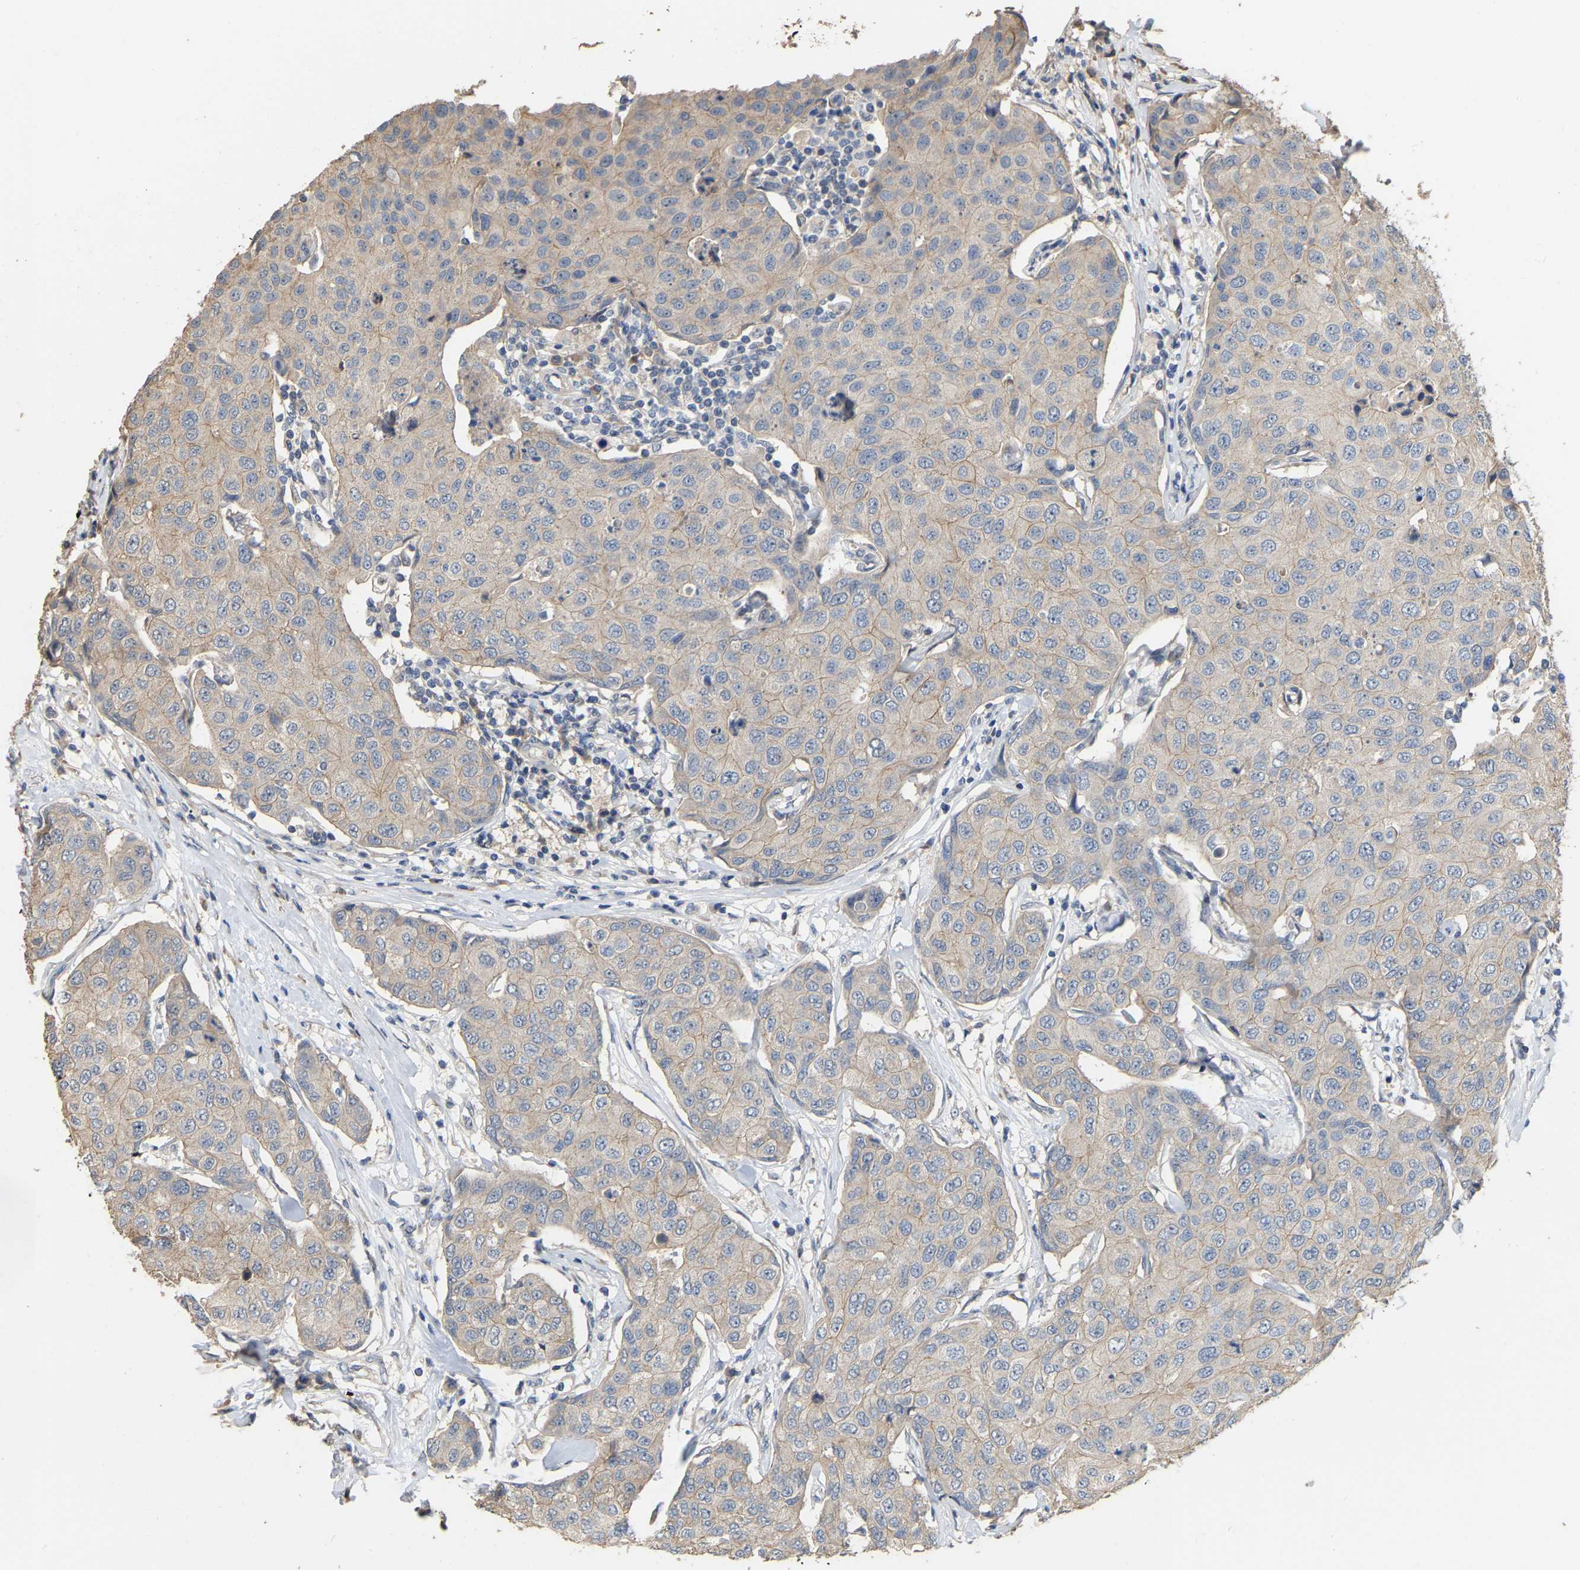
{"staining": {"intensity": "weak", "quantity": "<25%", "location": "cytoplasmic/membranous"}, "tissue": "breast cancer", "cell_type": "Tumor cells", "image_type": "cancer", "snomed": [{"axis": "morphology", "description": "Duct carcinoma"}, {"axis": "topography", "description": "Breast"}], "caption": "High magnification brightfield microscopy of breast invasive ductal carcinoma stained with DAB (brown) and counterstained with hematoxylin (blue): tumor cells show no significant staining.", "gene": "NCS1", "patient": {"sex": "female", "age": 80}}